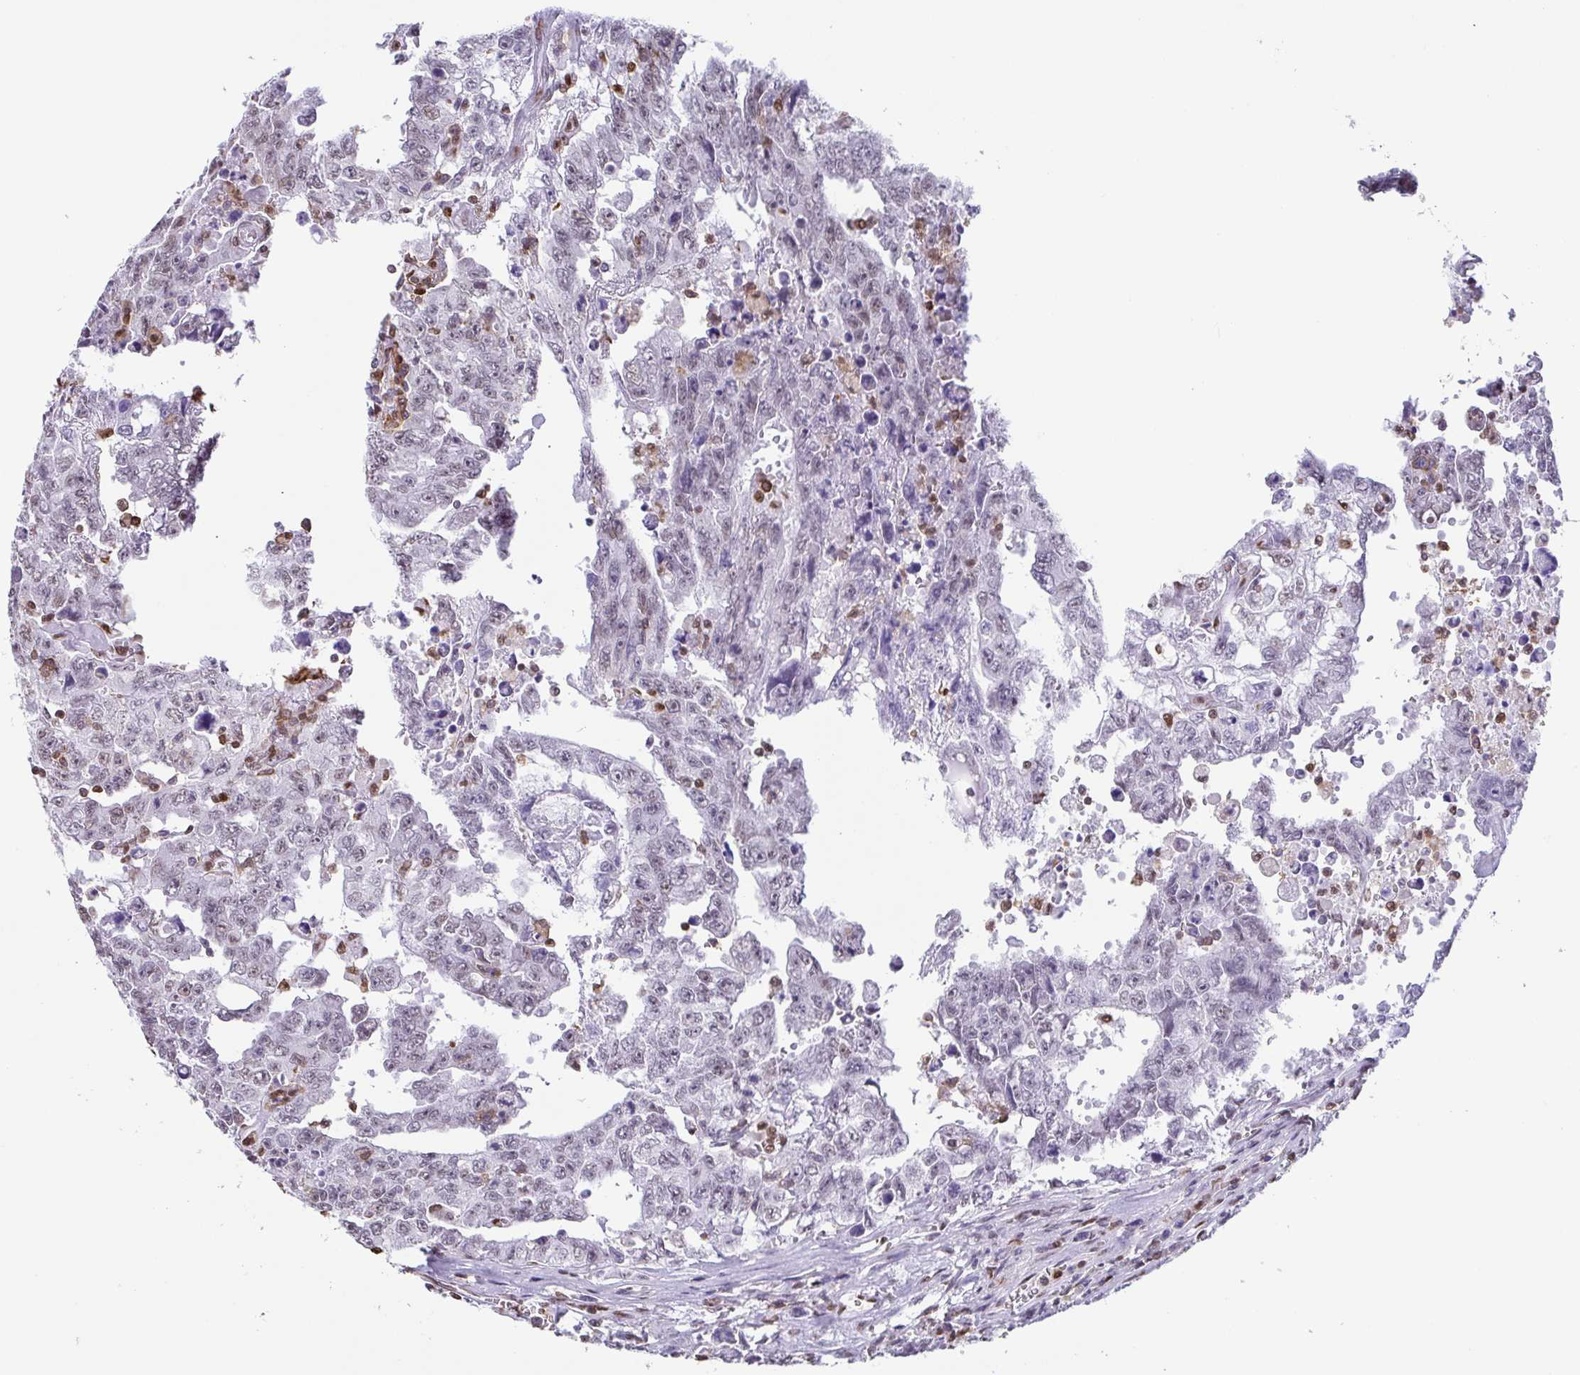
{"staining": {"intensity": "negative", "quantity": "none", "location": "none"}, "tissue": "testis cancer", "cell_type": "Tumor cells", "image_type": "cancer", "snomed": [{"axis": "morphology", "description": "Carcinoma, Embryonal, NOS"}, {"axis": "topography", "description": "Testis"}], "caption": "This is an immunohistochemistry (IHC) micrograph of testis cancer. There is no positivity in tumor cells.", "gene": "BTBD10", "patient": {"sex": "male", "age": 24}}